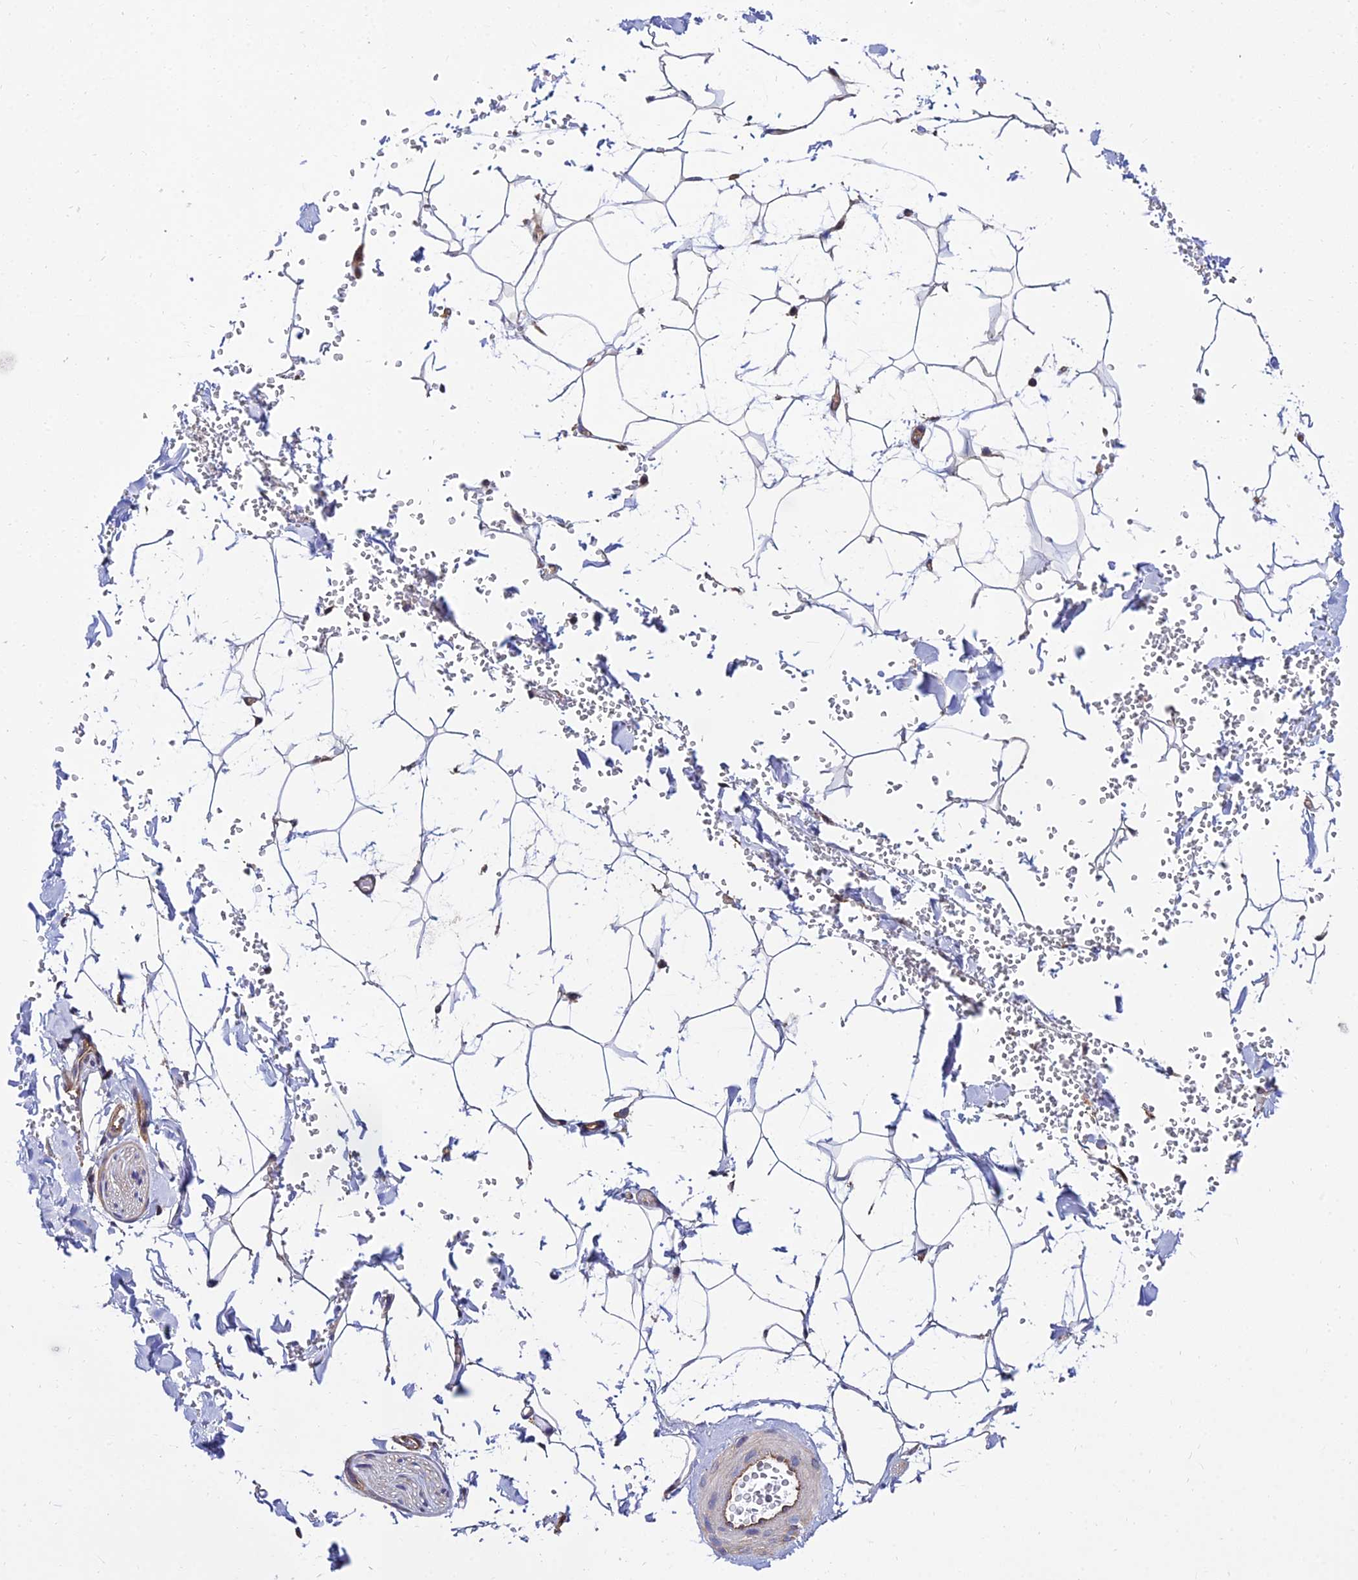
{"staining": {"intensity": "negative", "quantity": "none", "location": "none"}, "tissue": "adipose tissue", "cell_type": "Adipocytes", "image_type": "normal", "snomed": [{"axis": "morphology", "description": "Normal tissue, NOS"}, {"axis": "topography", "description": "Gallbladder"}, {"axis": "topography", "description": "Peripheral nerve tissue"}], "caption": "Image shows no significant protein positivity in adipocytes of unremarkable adipose tissue.", "gene": "CALM1", "patient": {"sex": "male", "age": 38}}